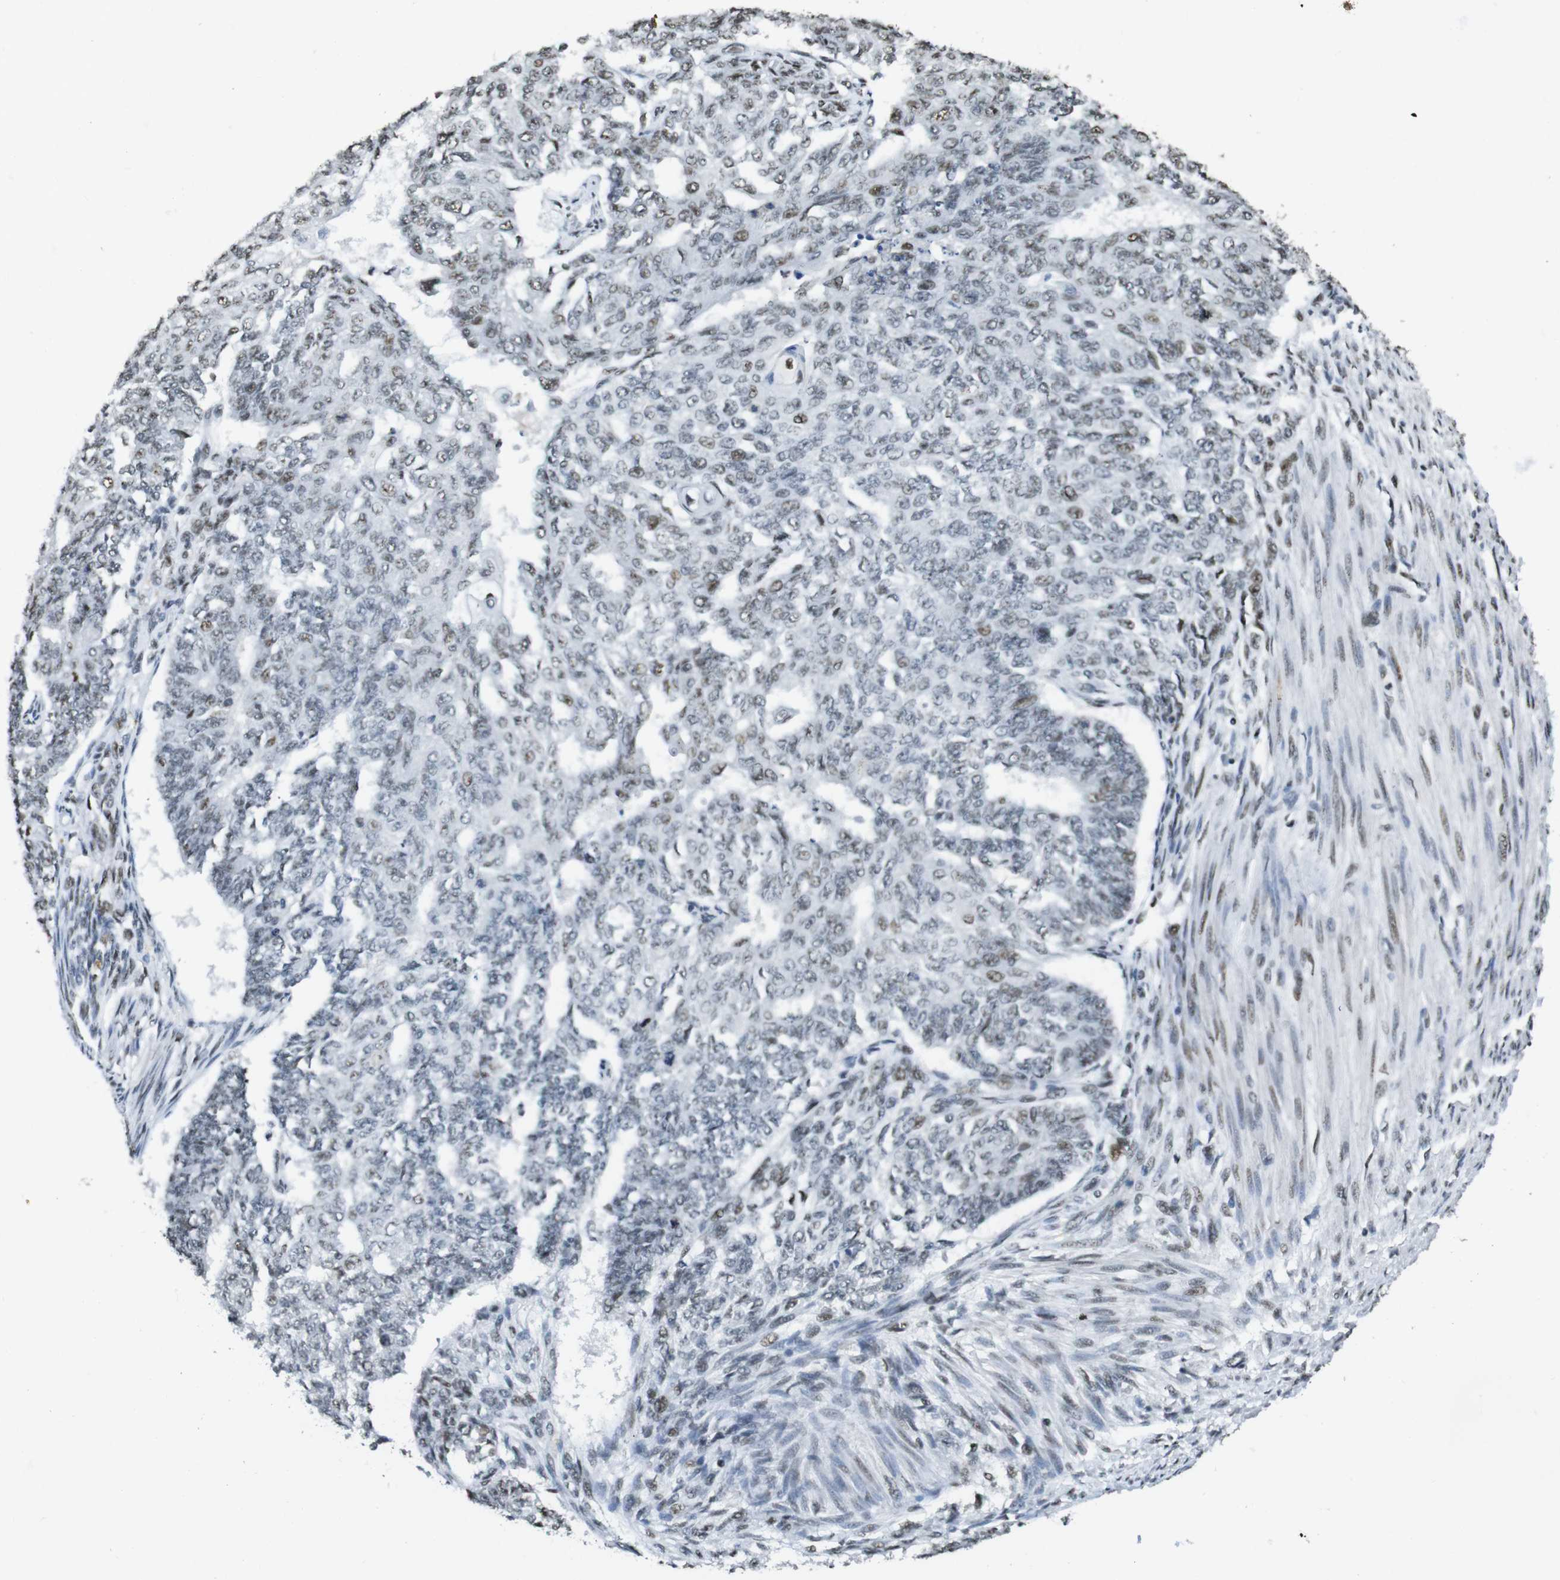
{"staining": {"intensity": "moderate", "quantity": "<25%", "location": "nuclear"}, "tissue": "endometrial cancer", "cell_type": "Tumor cells", "image_type": "cancer", "snomed": [{"axis": "morphology", "description": "Adenocarcinoma, NOS"}, {"axis": "topography", "description": "Endometrium"}], "caption": "Brown immunohistochemical staining in endometrial cancer (adenocarcinoma) displays moderate nuclear expression in about <25% of tumor cells.", "gene": "CSNK2B", "patient": {"sex": "female", "age": 32}}